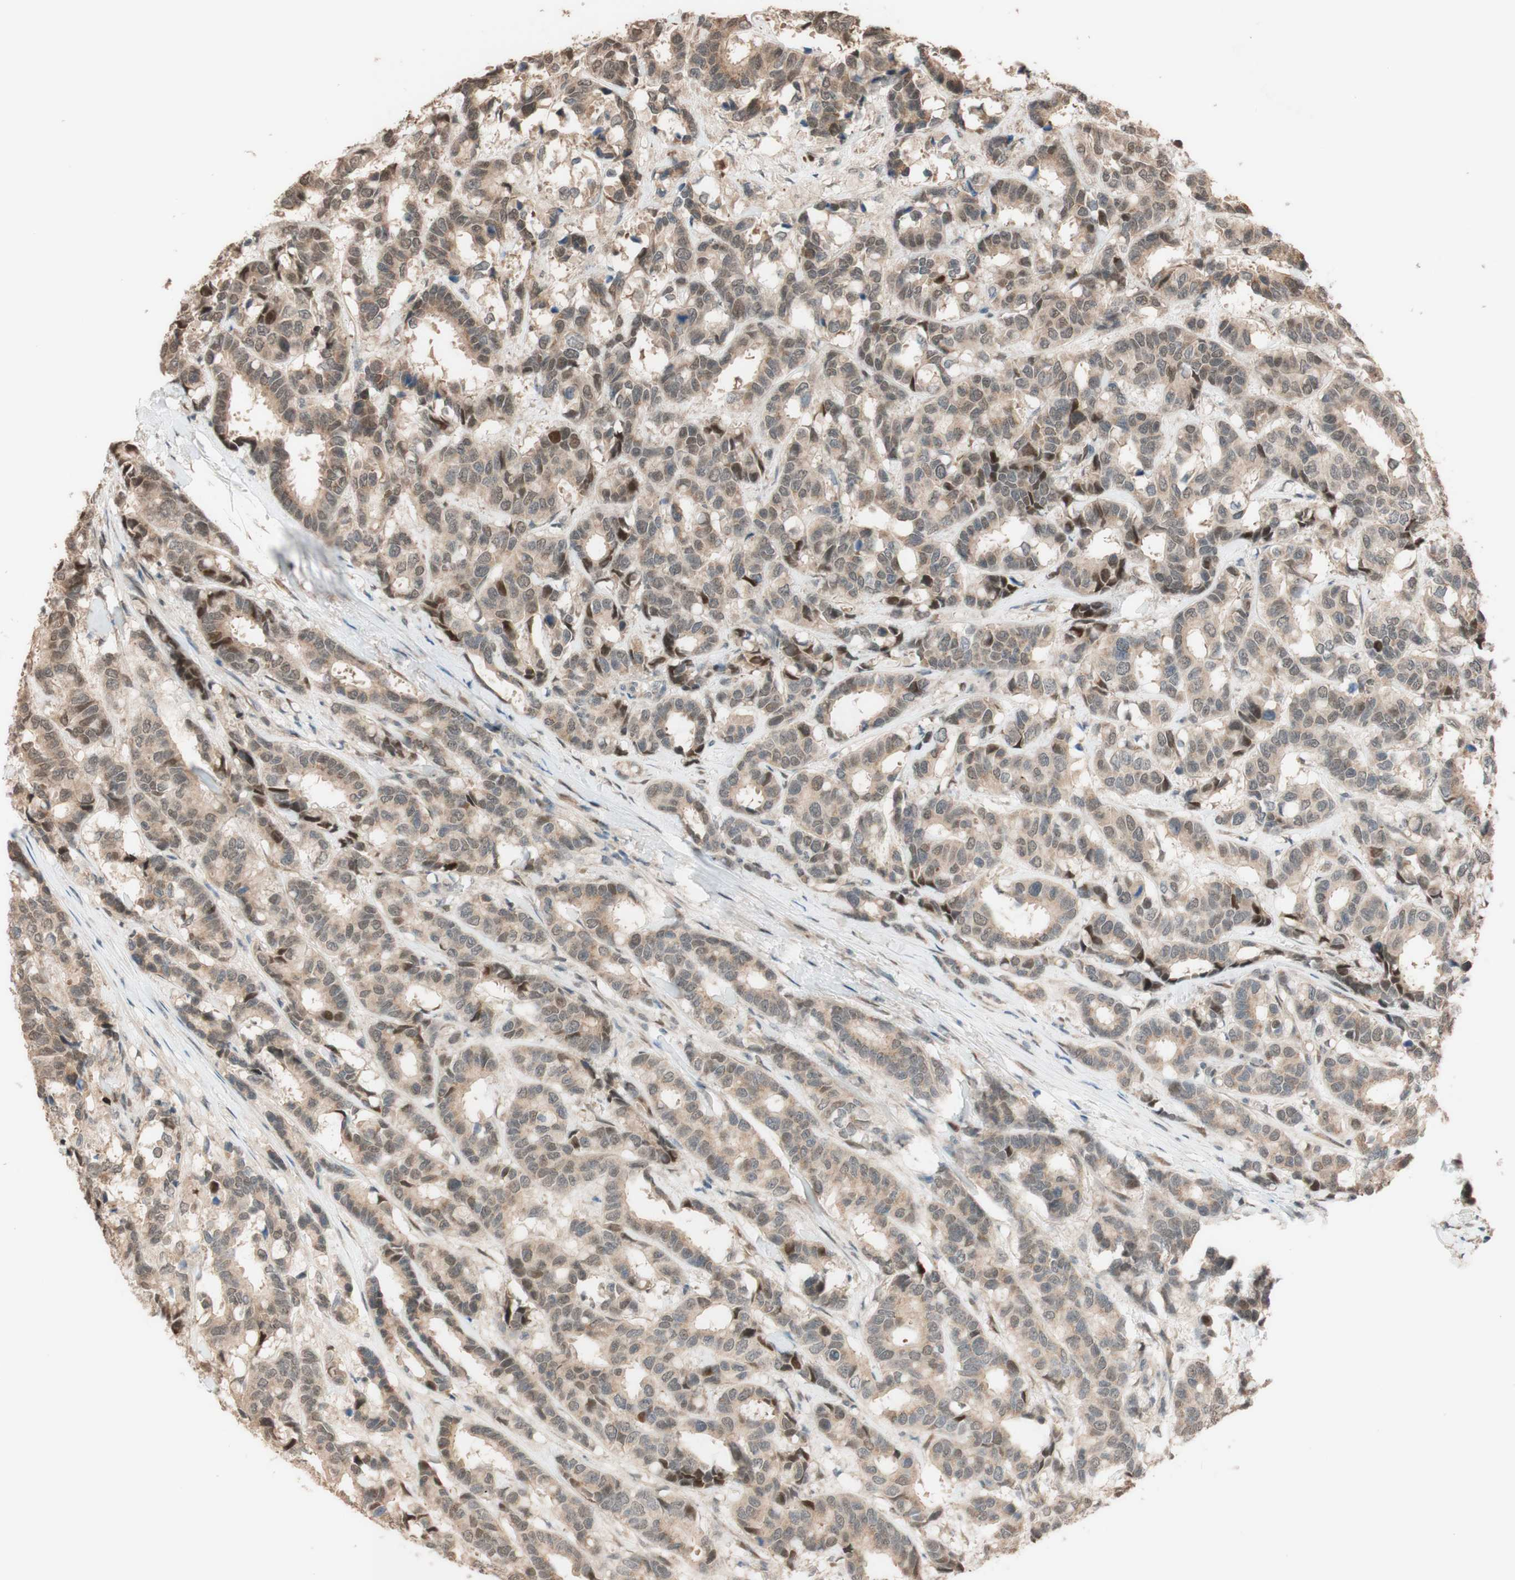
{"staining": {"intensity": "weak", "quantity": "25%-75%", "location": "cytoplasmic/membranous"}, "tissue": "breast cancer", "cell_type": "Tumor cells", "image_type": "cancer", "snomed": [{"axis": "morphology", "description": "Duct carcinoma"}, {"axis": "topography", "description": "Breast"}], "caption": "Immunohistochemical staining of breast cancer (intraductal carcinoma) shows weak cytoplasmic/membranous protein expression in about 25%-75% of tumor cells. (DAB IHC, brown staining for protein, blue staining for nuclei).", "gene": "CCNC", "patient": {"sex": "female", "age": 87}}